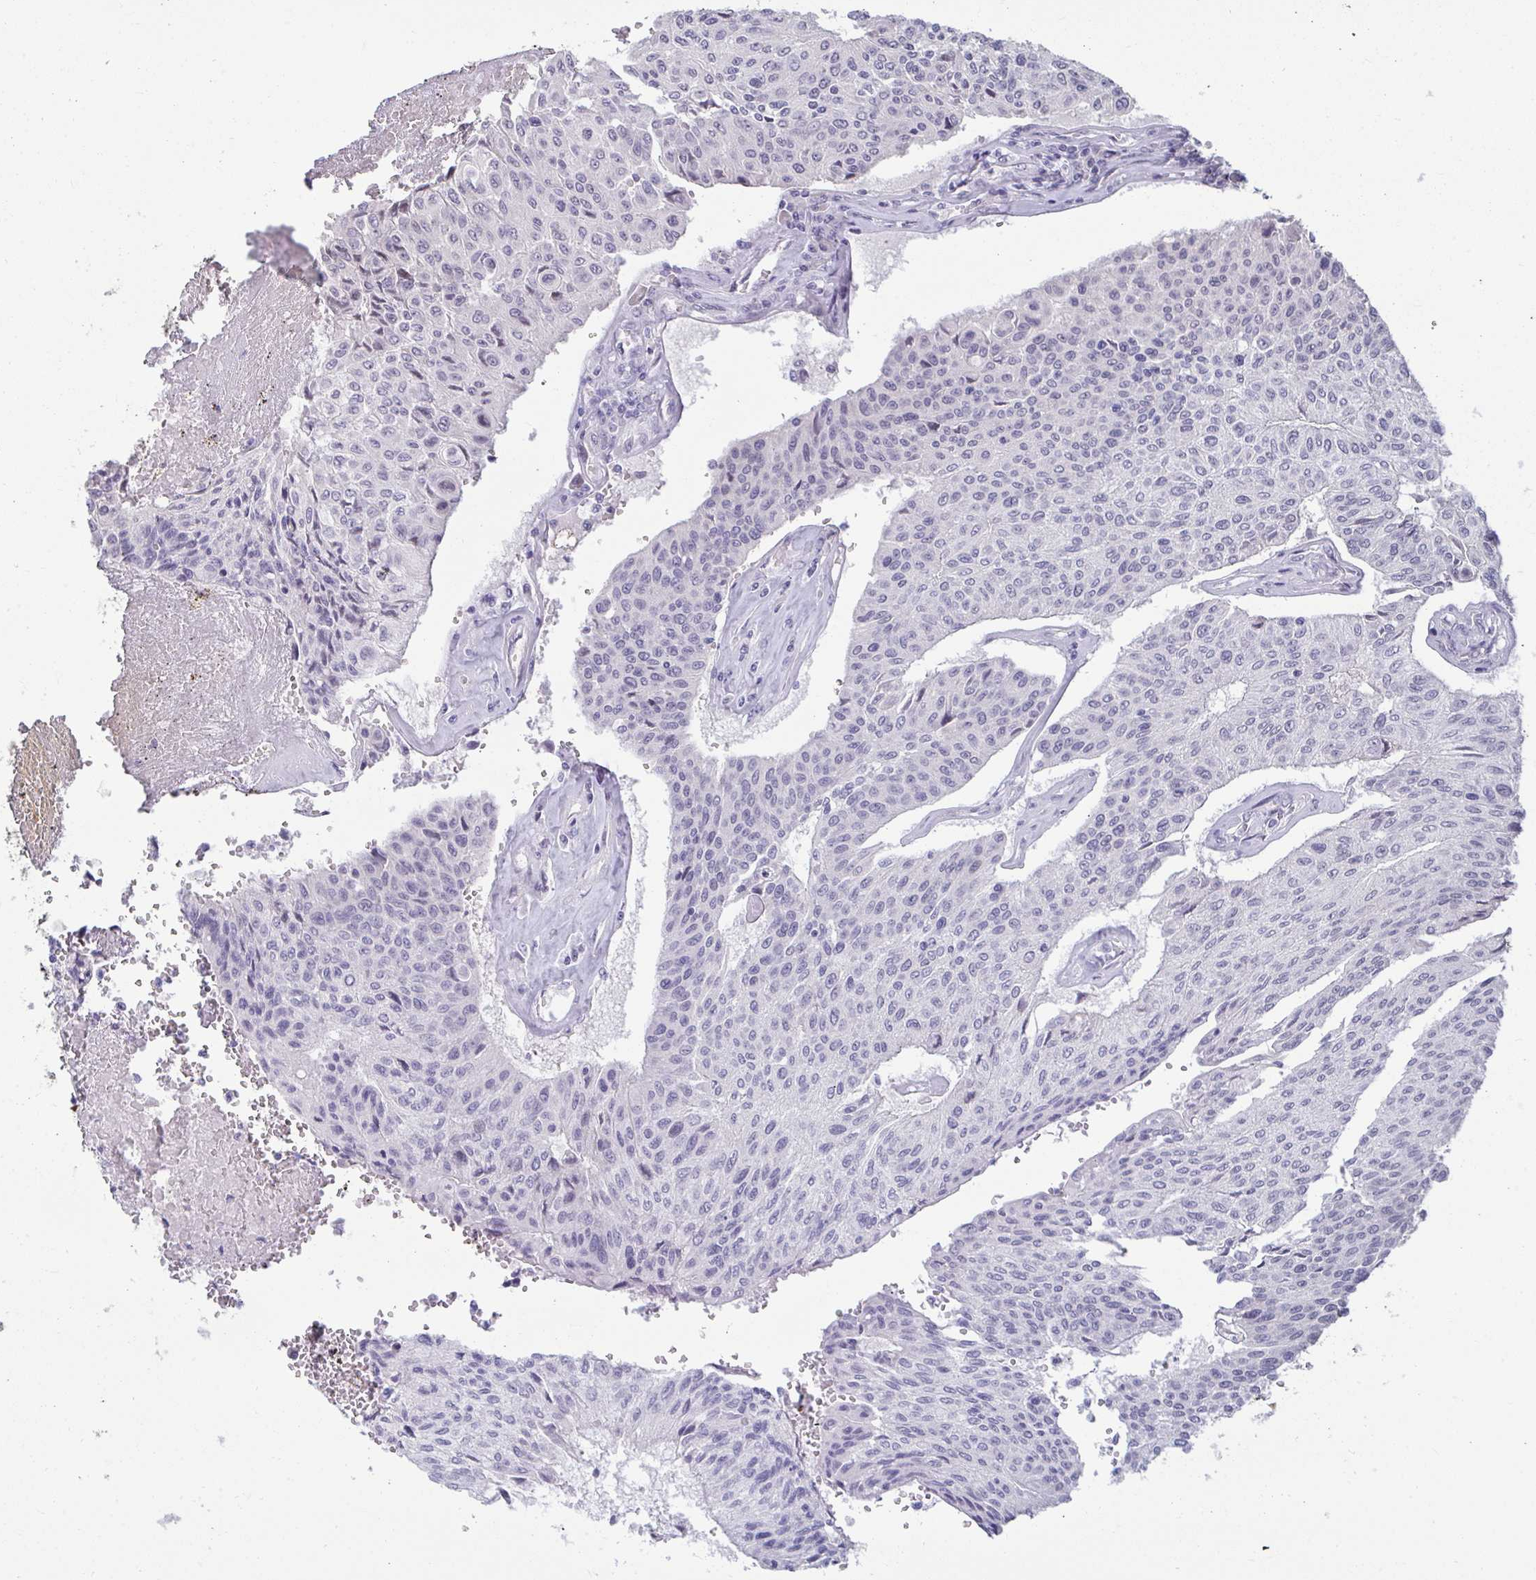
{"staining": {"intensity": "negative", "quantity": "none", "location": "none"}, "tissue": "urothelial cancer", "cell_type": "Tumor cells", "image_type": "cancer", "snomed": [{"axis": "morphology", "description": "Urothelial carcinoma, High grade"}, {"axis": "topography", "description": "Urinary bladder"}], "caption": "Immunohistochemistry (IHC) of human high-grade urothelial carcinoma displays no staining in tumor cells. (DAB (3,3'-diaminobenzidine) immunohistochemistry (IHC), high magnification).", "gene": "RNASEH1", "patient": {"sex": "male", "age": 66}}